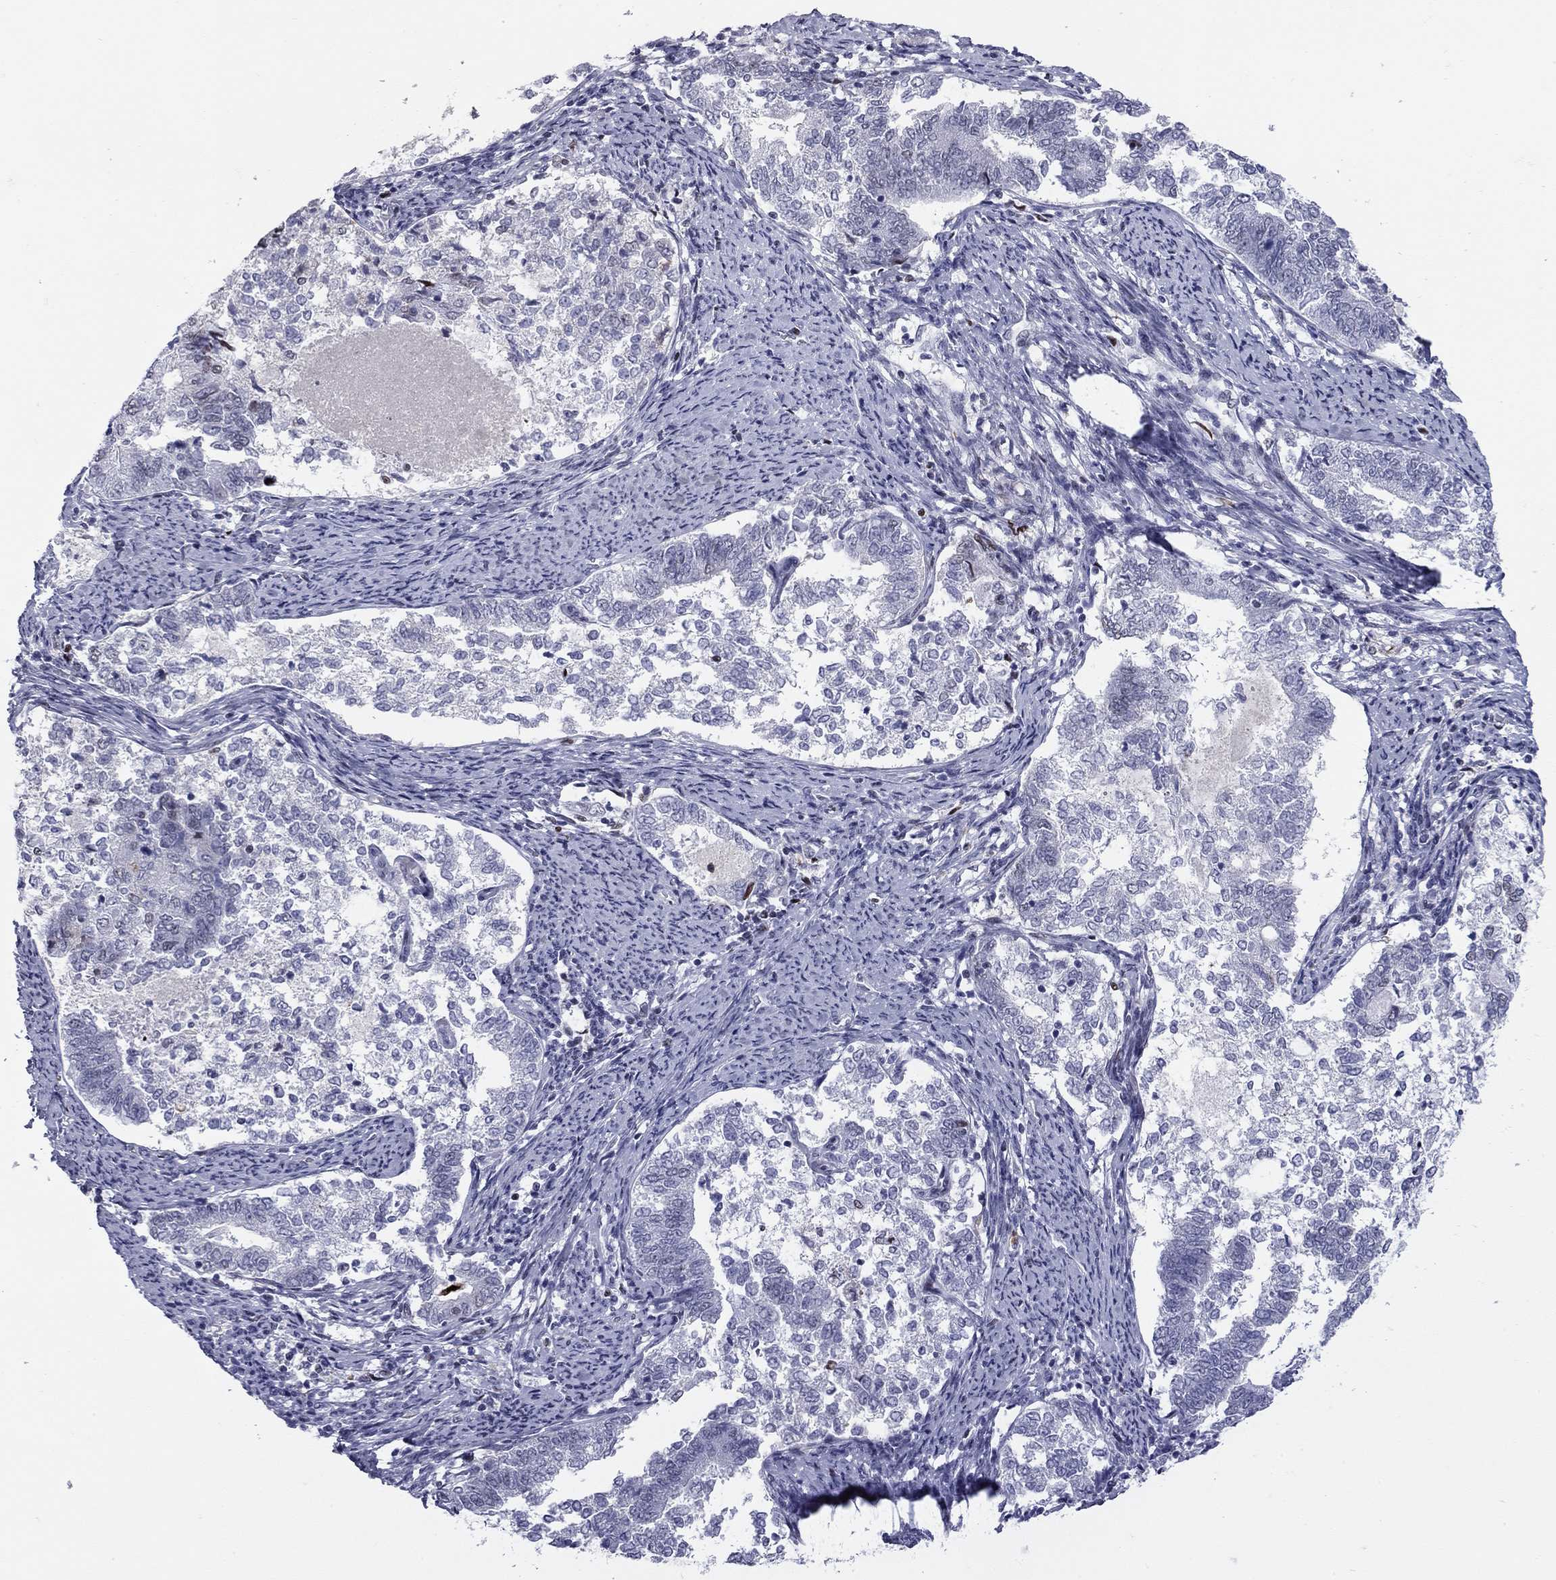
{"staining": {"intensity": "negative", "quantity": "none", "location": "none"}, "tissue": "endometrial cancer", "cell_type": "Tumor cells", "image_type": "cancer", "snomed": [{"axis": "morphology", "description": "Adenocarcinoma, NOS"}, {"axis": "topography", "description": "Endometrium"}], "caption": "This is a histopathology image of immunohistochemistry (IHC) staining of adenocarcinoma (endometrial), which shows no positivity in tumor cells.", "gene": "PCGF3", "patient": {"sex": "female", "age": 65}}